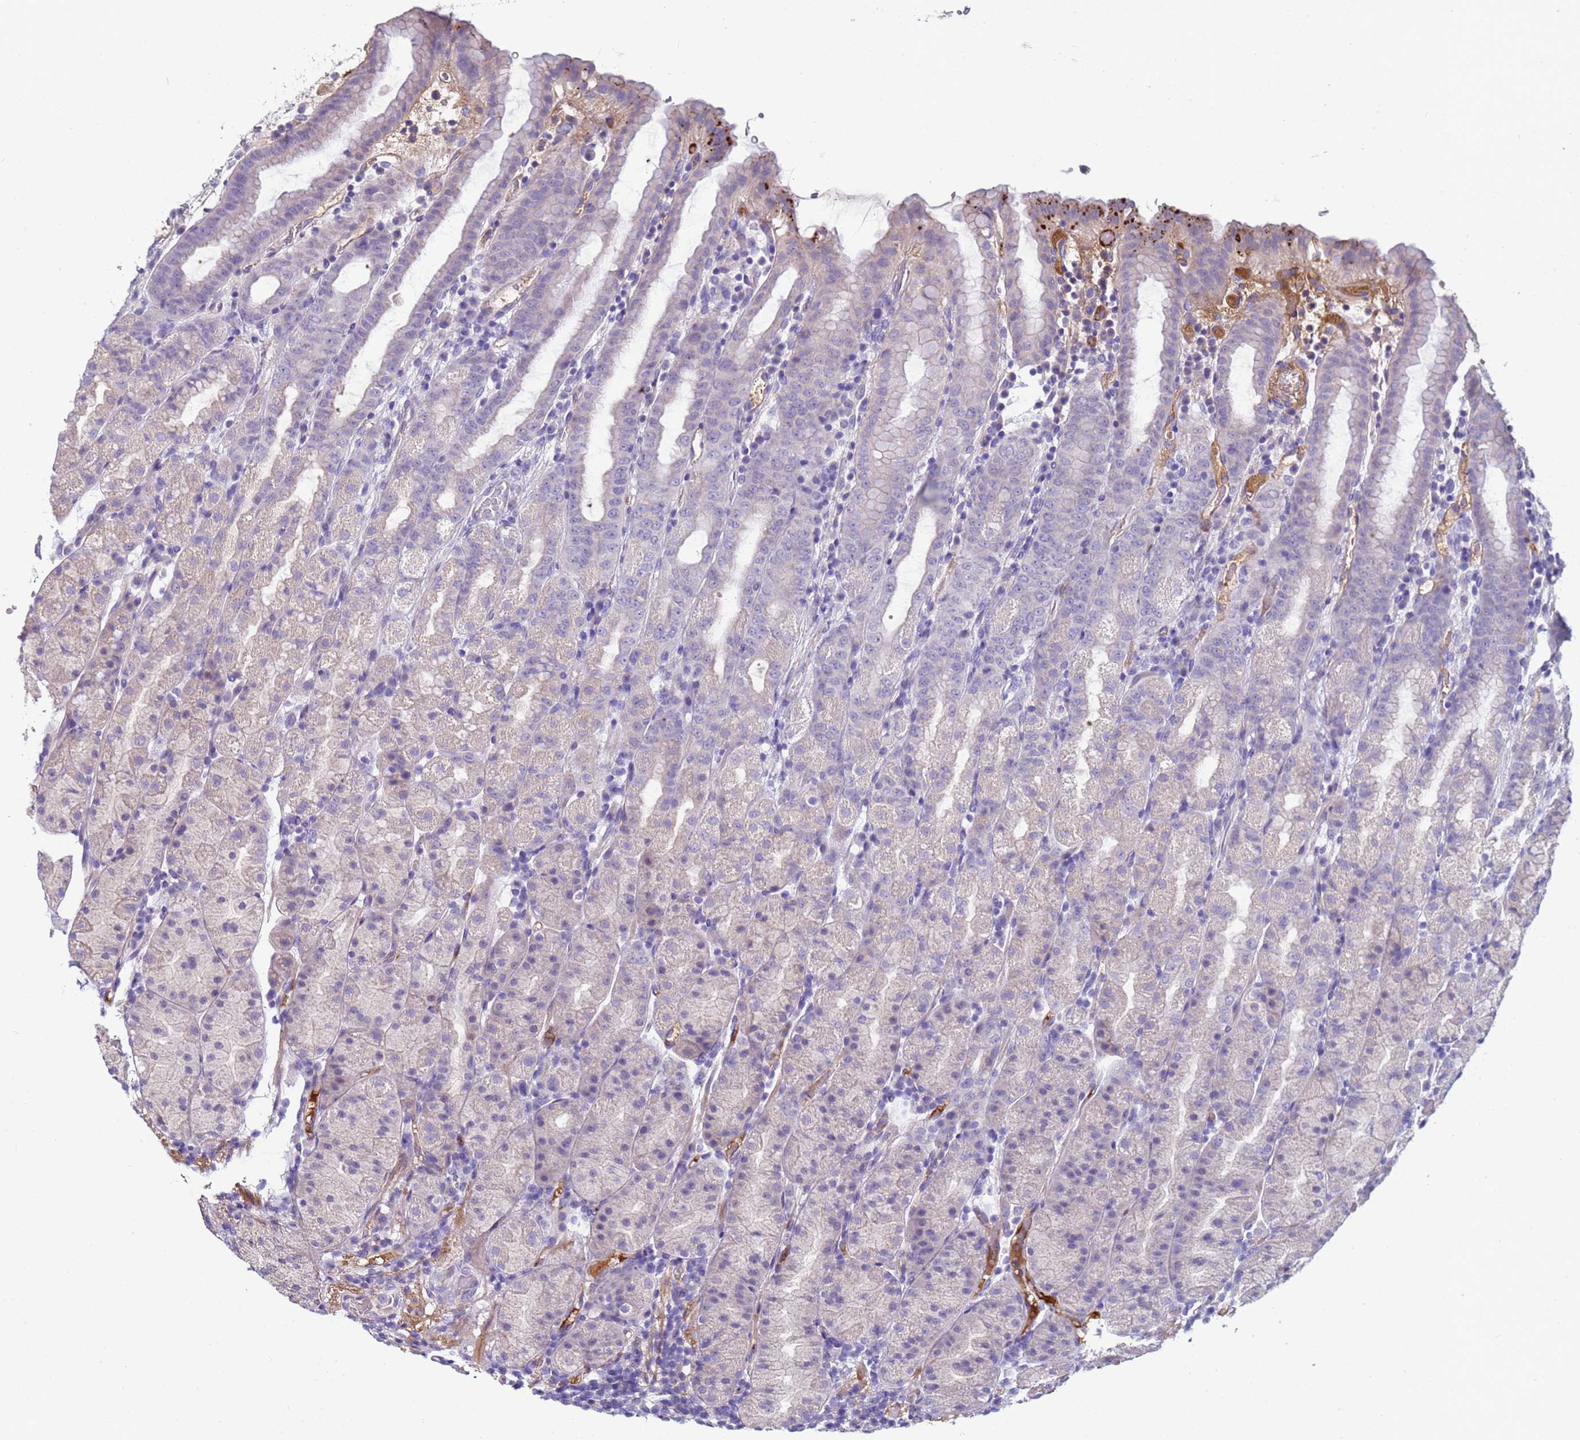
{"staining": {"intensity": "weak", "quantity": "<25%", "location": "cytoplasmic/membranous"}, "tissue": "stomach", "cell_type": "Glandular cells", "image_type": "normal", "snomed": [{"axis": "morphology", "description": "Normal tissue, NOS"}, {"axis": "topography", "description": "Stomach, upper"}, {"axis": "topography", "description": "Stomach, lower"}, {"axis": "topography", "description": "Small intestine"}], "caption": "Glandular cells are negative for brown protein staining in normal stomach. The staining is performed using DAB brown chromogen with nuclei counter-stained in using hematoxylin.", "gene": "TRIM51G", "patient": {"sex": "male", "age": 68}}